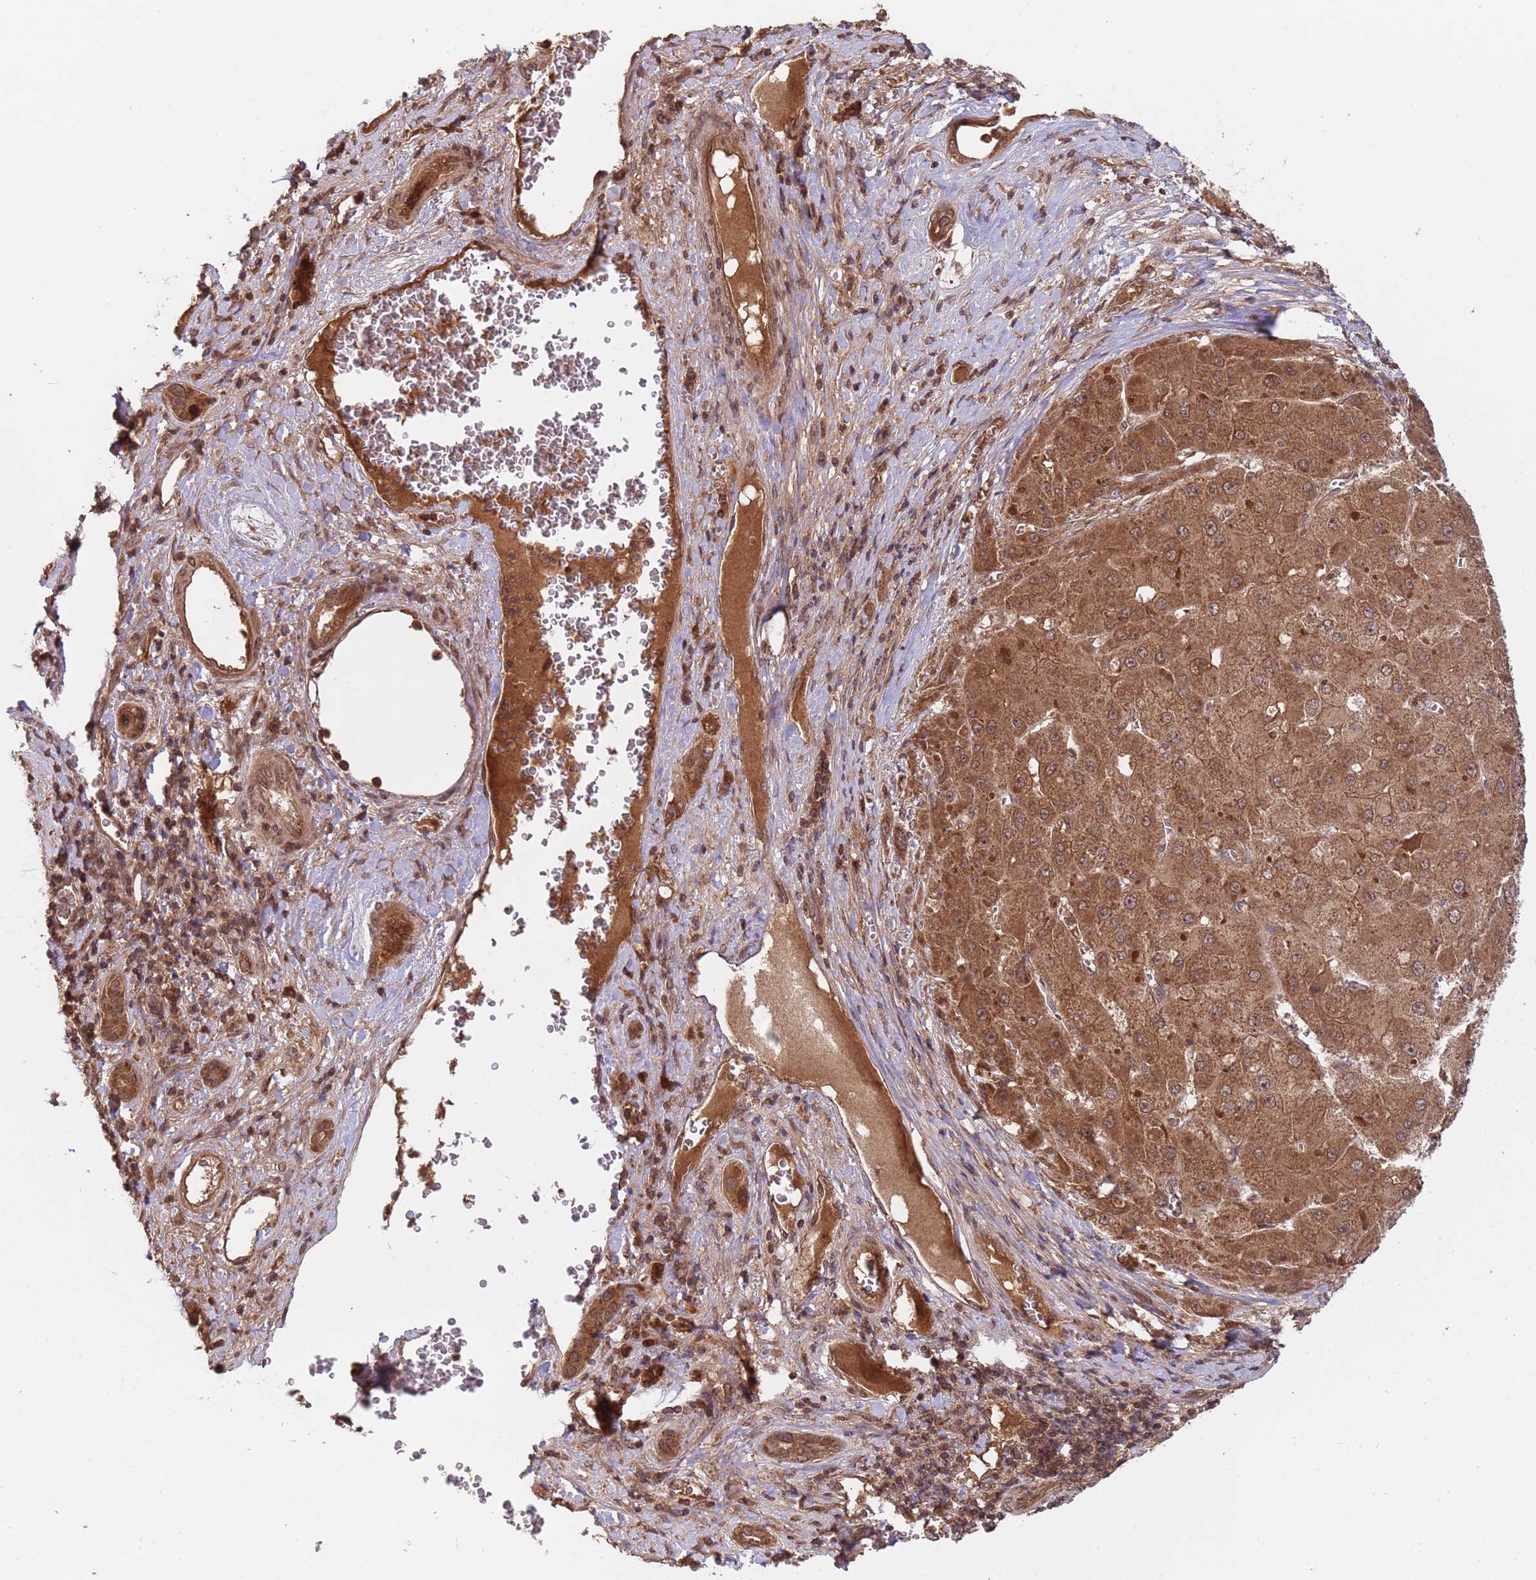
{"staining": {"intensity": "strong", "quantity": ">75%", "location": "cytoplasmic/membranous"}, "tissue": "liver cancer", "cell_type": "Tumor cells", "image_type": "cancer", "snomed": [{"axis": "morphology", "description": "Carcinoma, Hepatocellular, NOS"}, {"axis": "topography", "description": "Liver"}], "caption": "Immunohistochemical staining of liver hepatocellular carcinoma demonstrates strong cytoplasmic/membranous protein expression in about >75% of tumor cells.", "gene": "ERI1", "patient": {"sex": "female", "age": 73}}